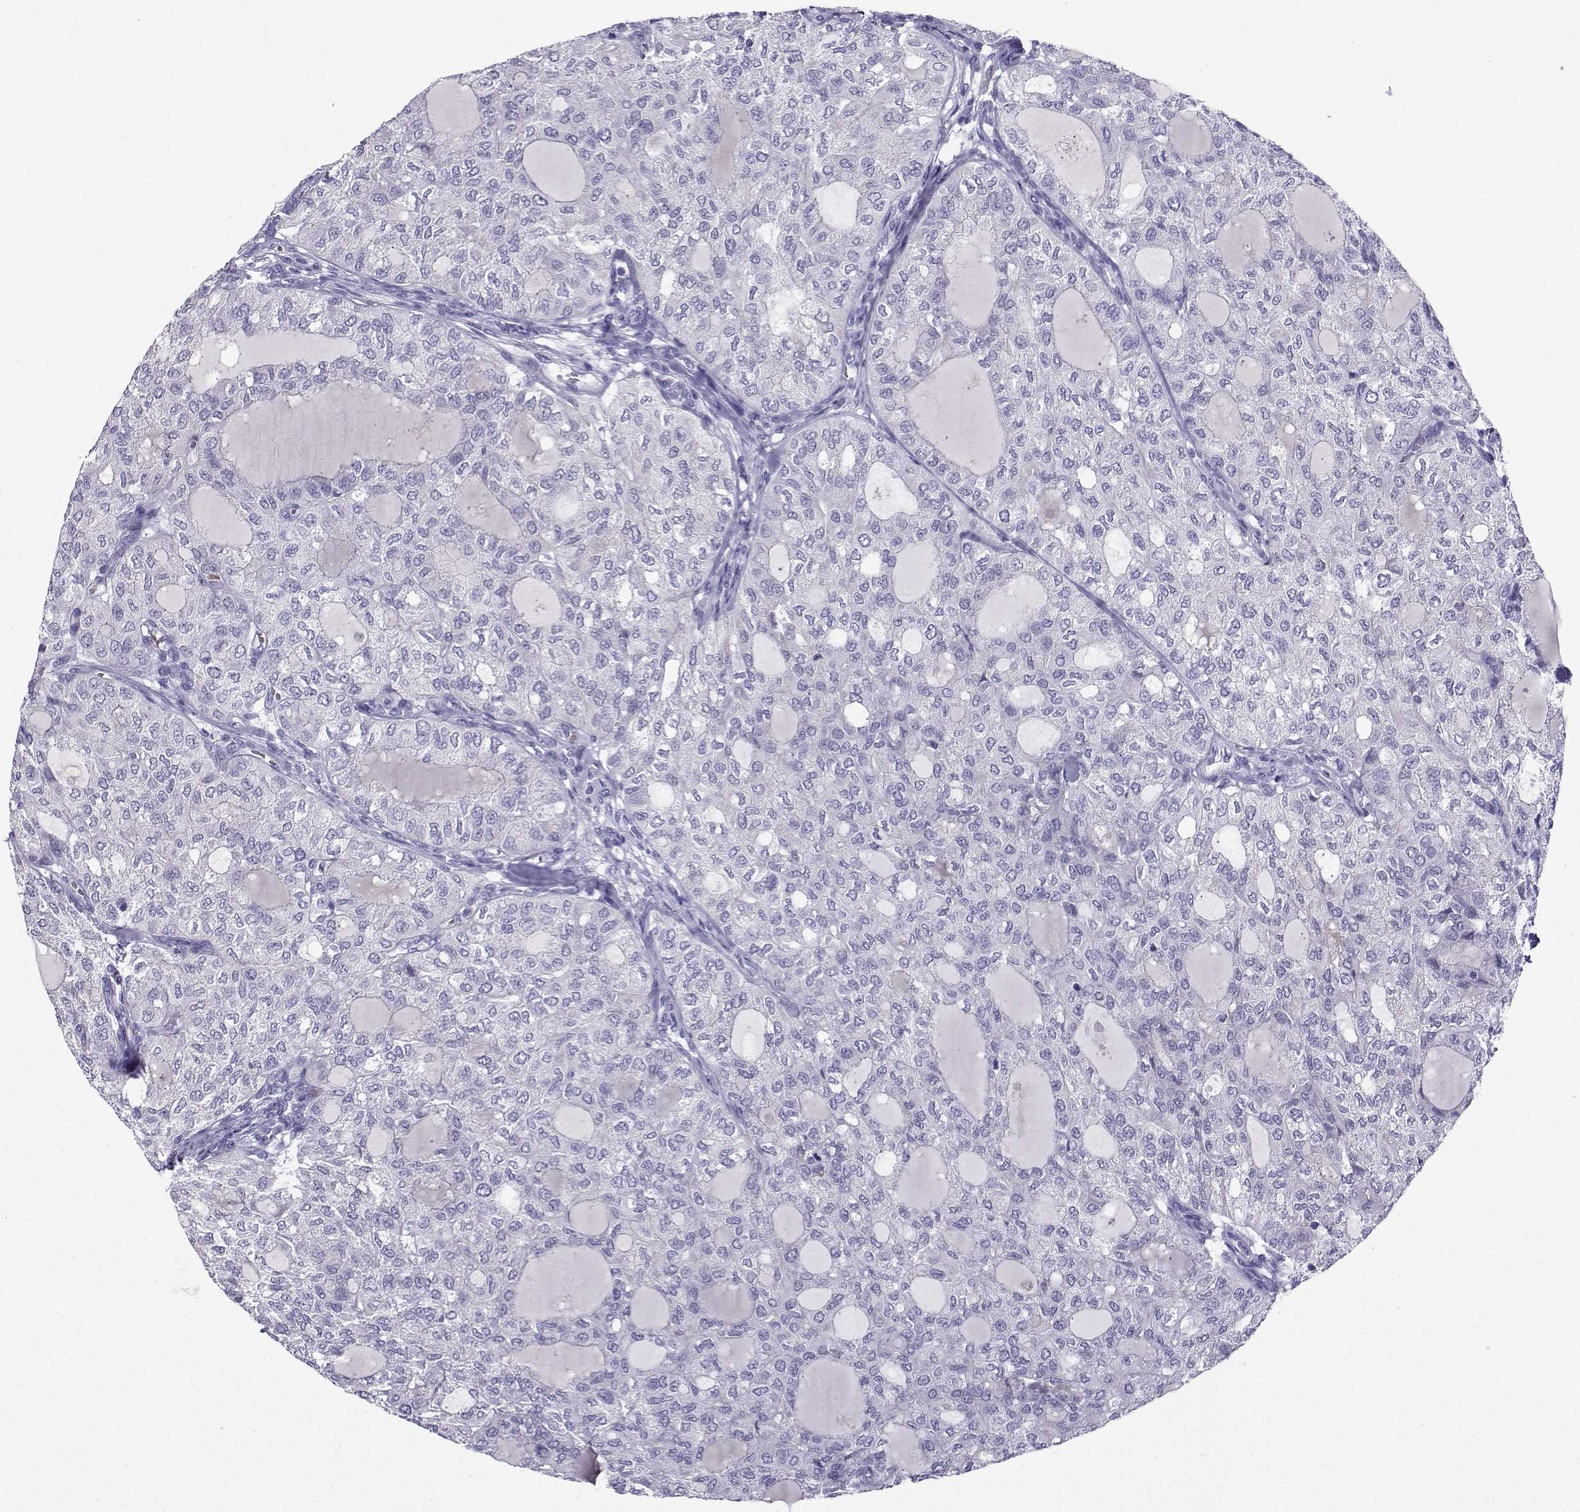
{"staining": {"intensity": "negative", "quantity": "none", "location": "none"}, "tissue": "thyroid cancer", "cell_type": "Tumor cells", "image_type": "cancer", "snomed": [{"axis": "morphology", "description": "Follicular adenoma carcinoma, NOS"}, {"axis": "topography", "description": "Thyroid gland"}], "caption": "Protein analysis of thyroid cancer displays no significant staining in tumor cells.", "gene": "LINGO1", "patient": {"sex": "male", "age": 75}}